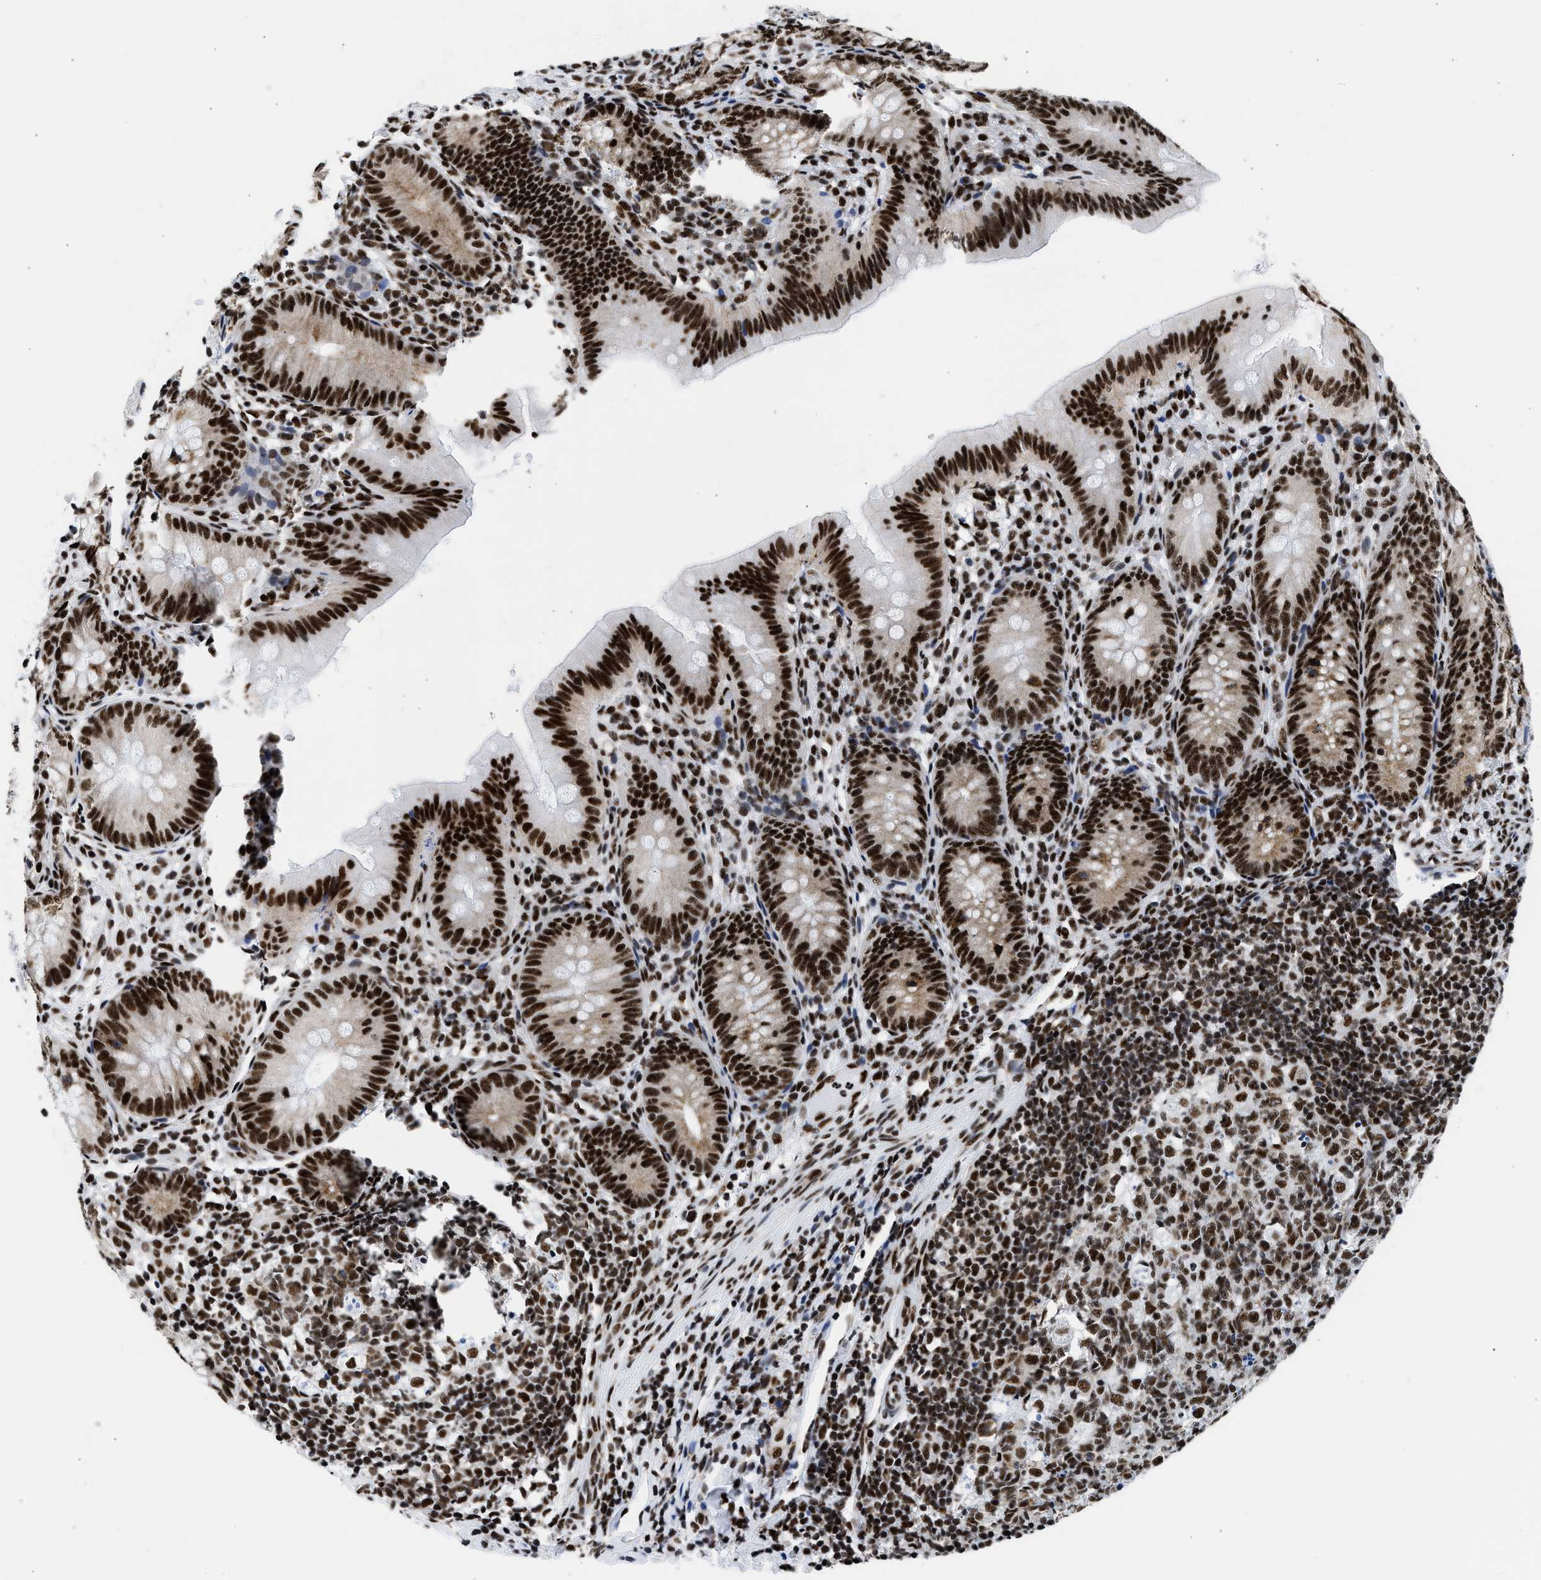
{"staining": {"intensity": "strong", "quantity": ">75%", "location": "nuclear"}, "tissue": "appendix", "cell_type": "Glandular cells", "image_type": "normal", "snomed": [{"axis": "morphology", "description": "Normal tissue, NOS"}, {"axis": "topography", "description": "Appendix"}], "caption": "IHC of unremarkable appendix exhibits high levels of strong nuclear positivity in about >75% of glandular cells.", "gene": "RBM8A", "patient": {"sex": "male", "age": 1}}